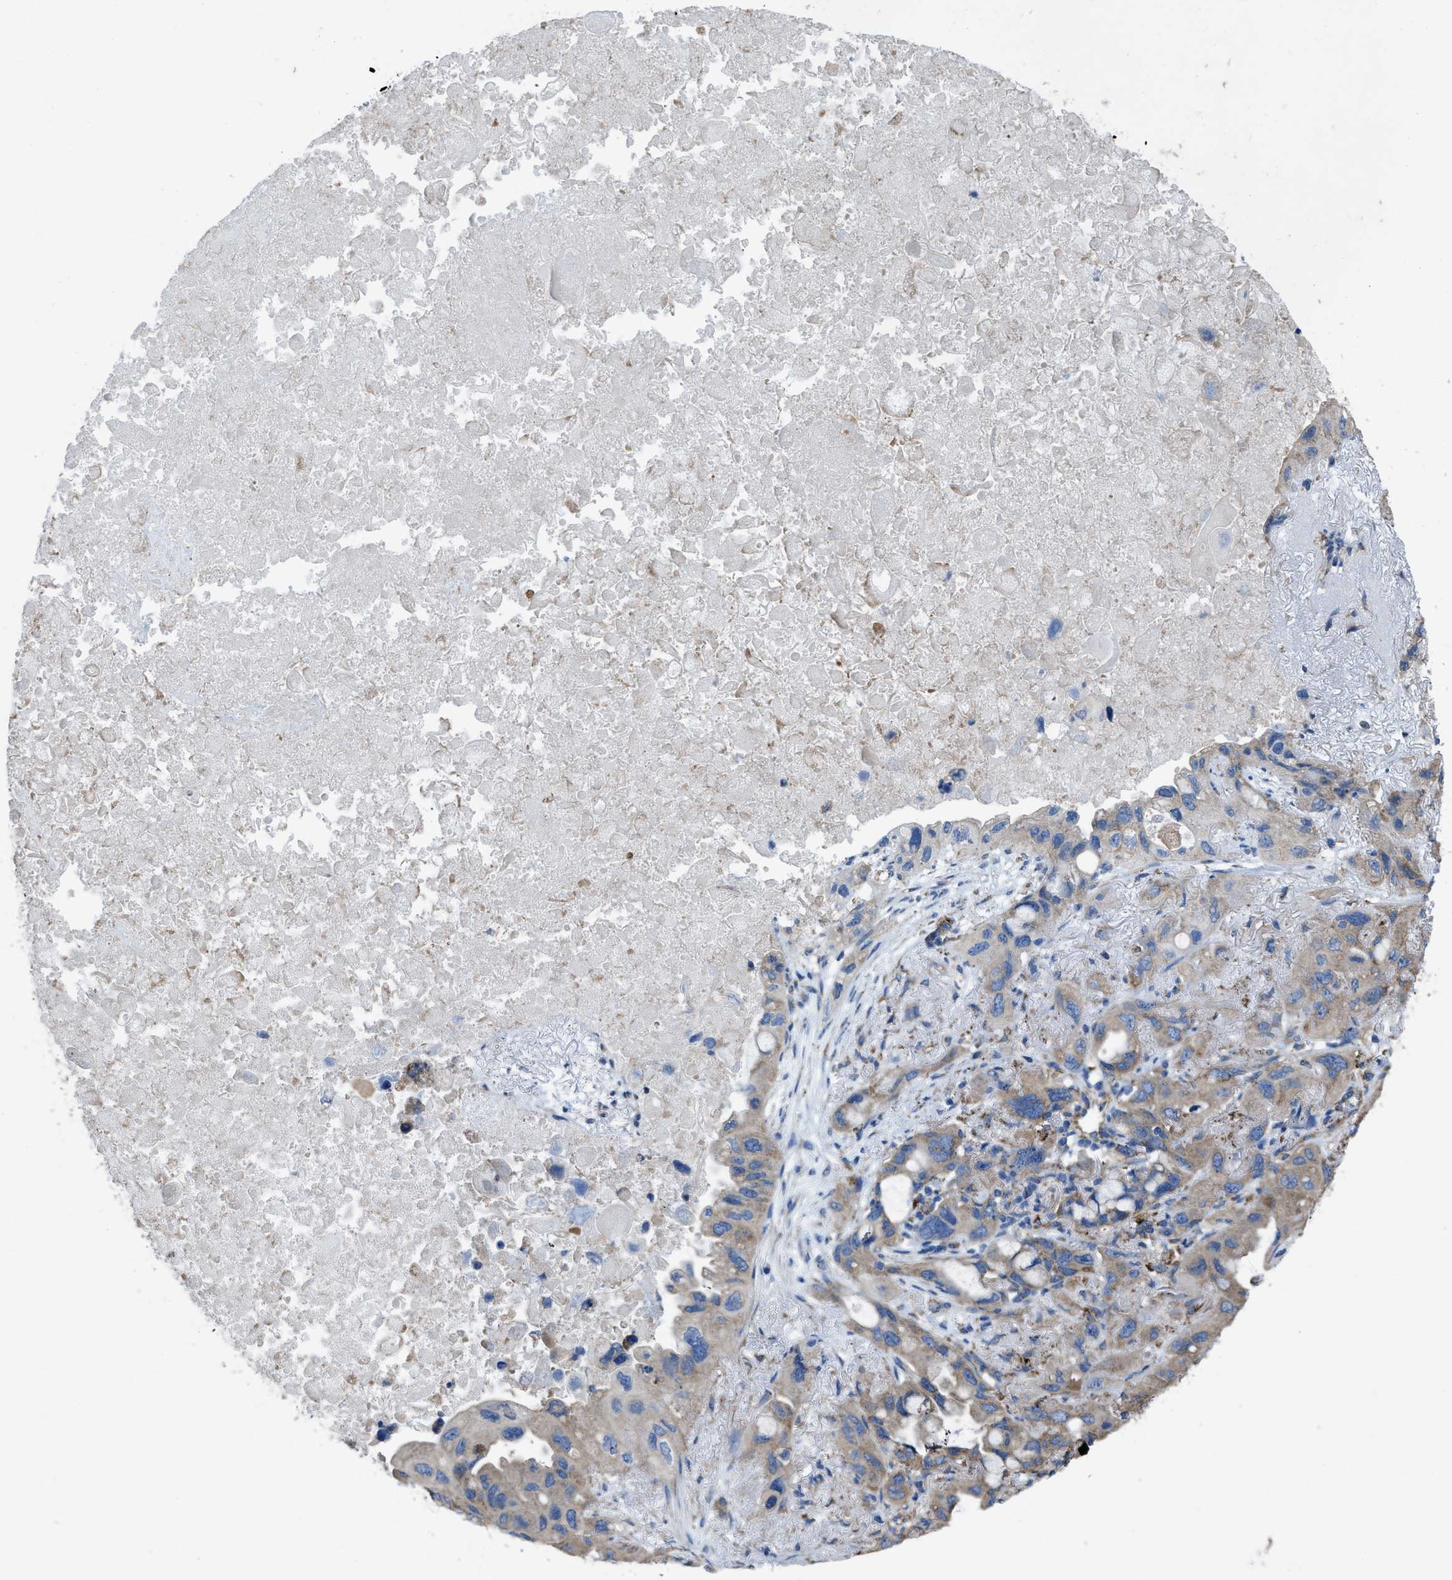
{"staining": {"intensity": "weak", "quantity": ">75%", "location": "cytoplasmic/membranous"}, "tissue": "lung cancer", "cell_type": "Tumor cells", "image_type": "cancer", "snomed": [{"axis": "morphology", "description": "Squamous cell carcinoma, NOS"}, {"axis": "topography", "description": "Lung"}], "caption": "Immunohistochemistry photomicrograph of neoplastic tissue: human lung cancer stained using IHC exhibits low levels of weak protein expression localized specifically in the cytoplasmic/membranous of tumor cells, appearing as a cytoplasmic/membranous brown color.", "gene": "DOLPP1", "patient": {"sex": "female", "age": 73}}